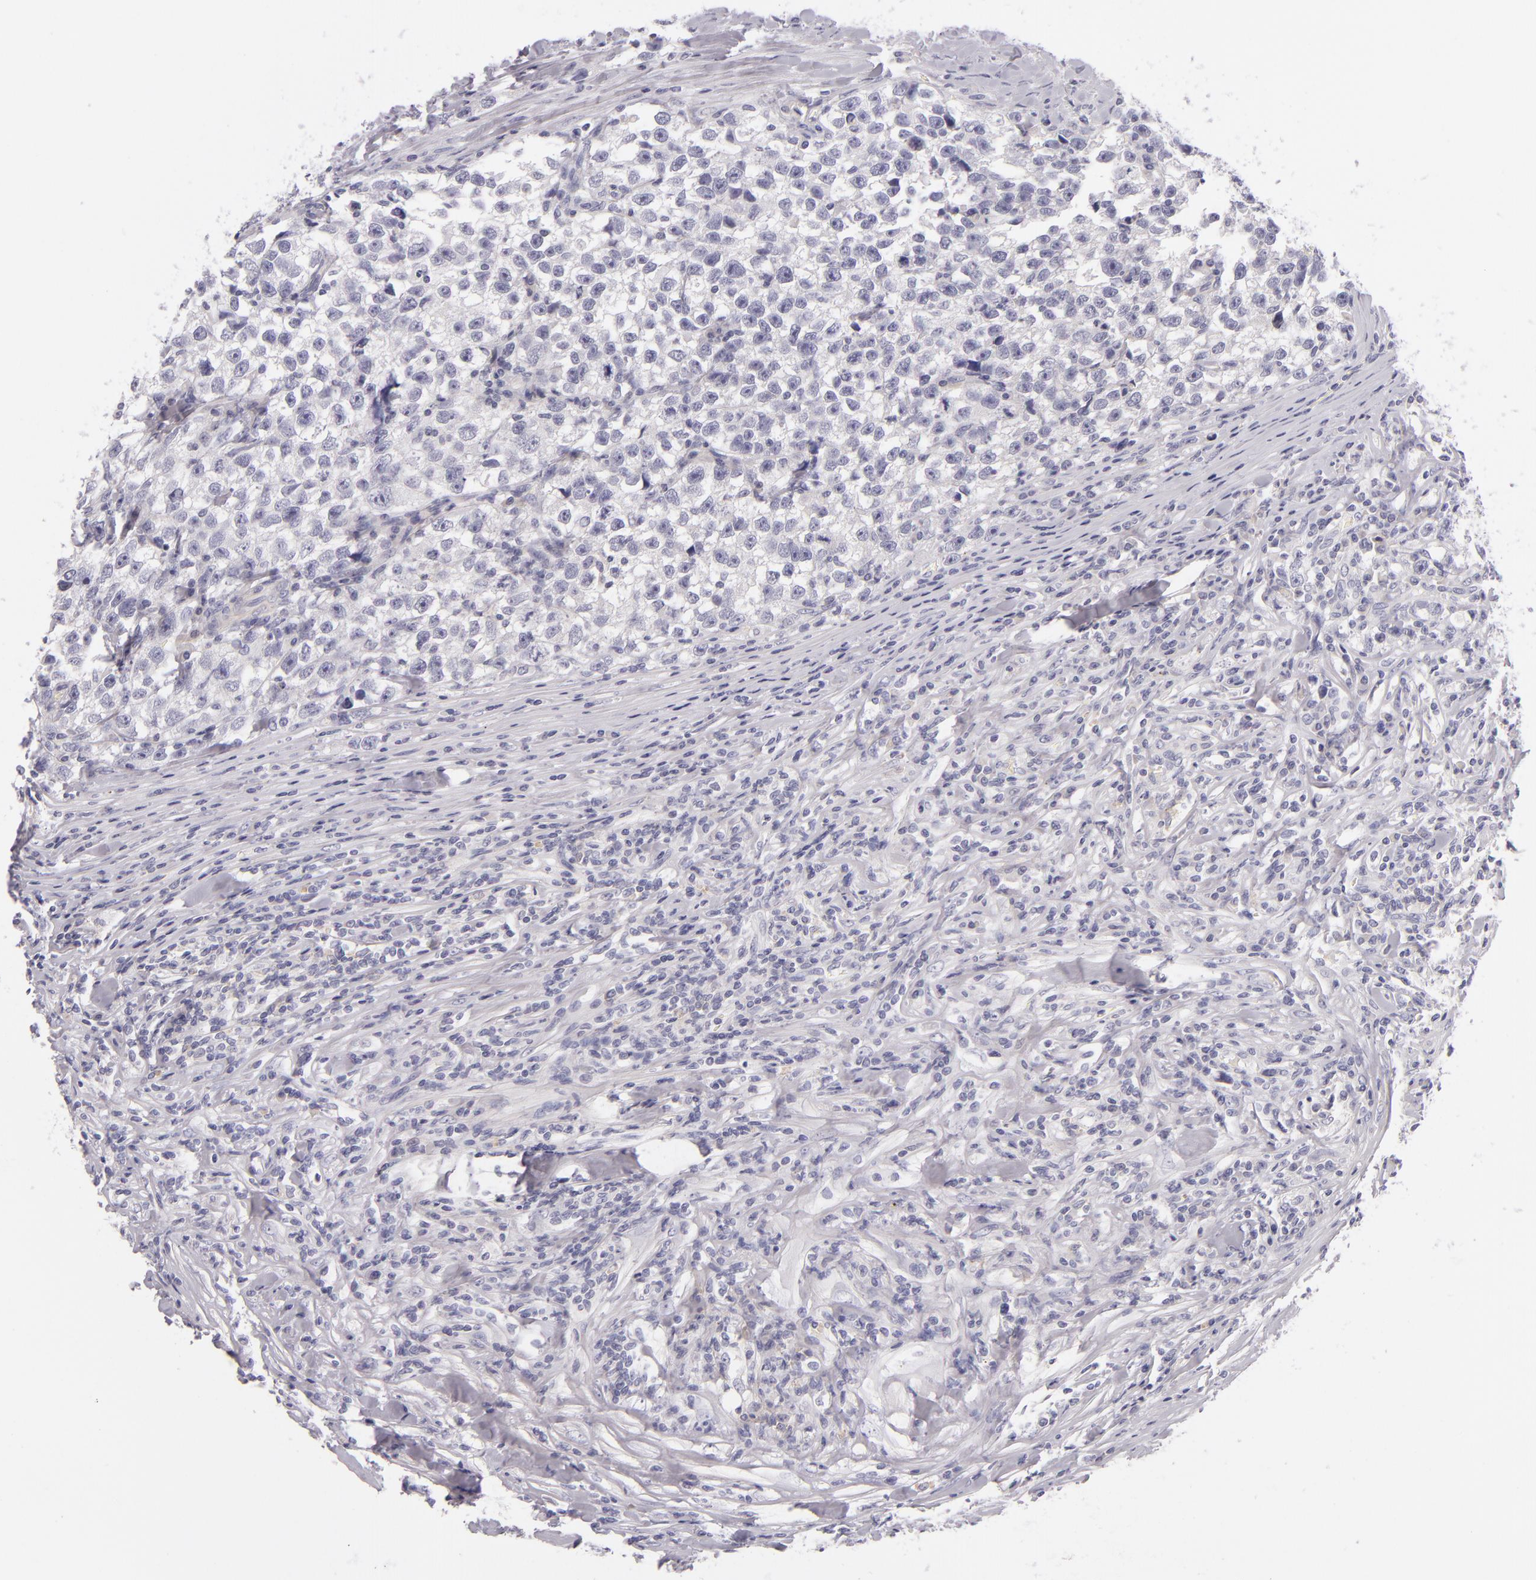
{"staining": {"intensity": "negative", "quantity": "none", "location": "none"}, "tissue": "testis cancer", "cell_type": "Tumor cells", "image_type": "cancer", "snomed": [{"axis": "morphology", "description": "Seminoma, NOS"}, {"axis": "morphology", "description": "Carcinoma, Embryonal, NOS"}, {"axis": "topography", "description": "Testis"}], "caption": "The immunohistochemistry micrograph has no significant staining in tumor cells of testis cancer tissue.", "gene": "FAM181A", "patient": {"sex": "male", "age": 30}}